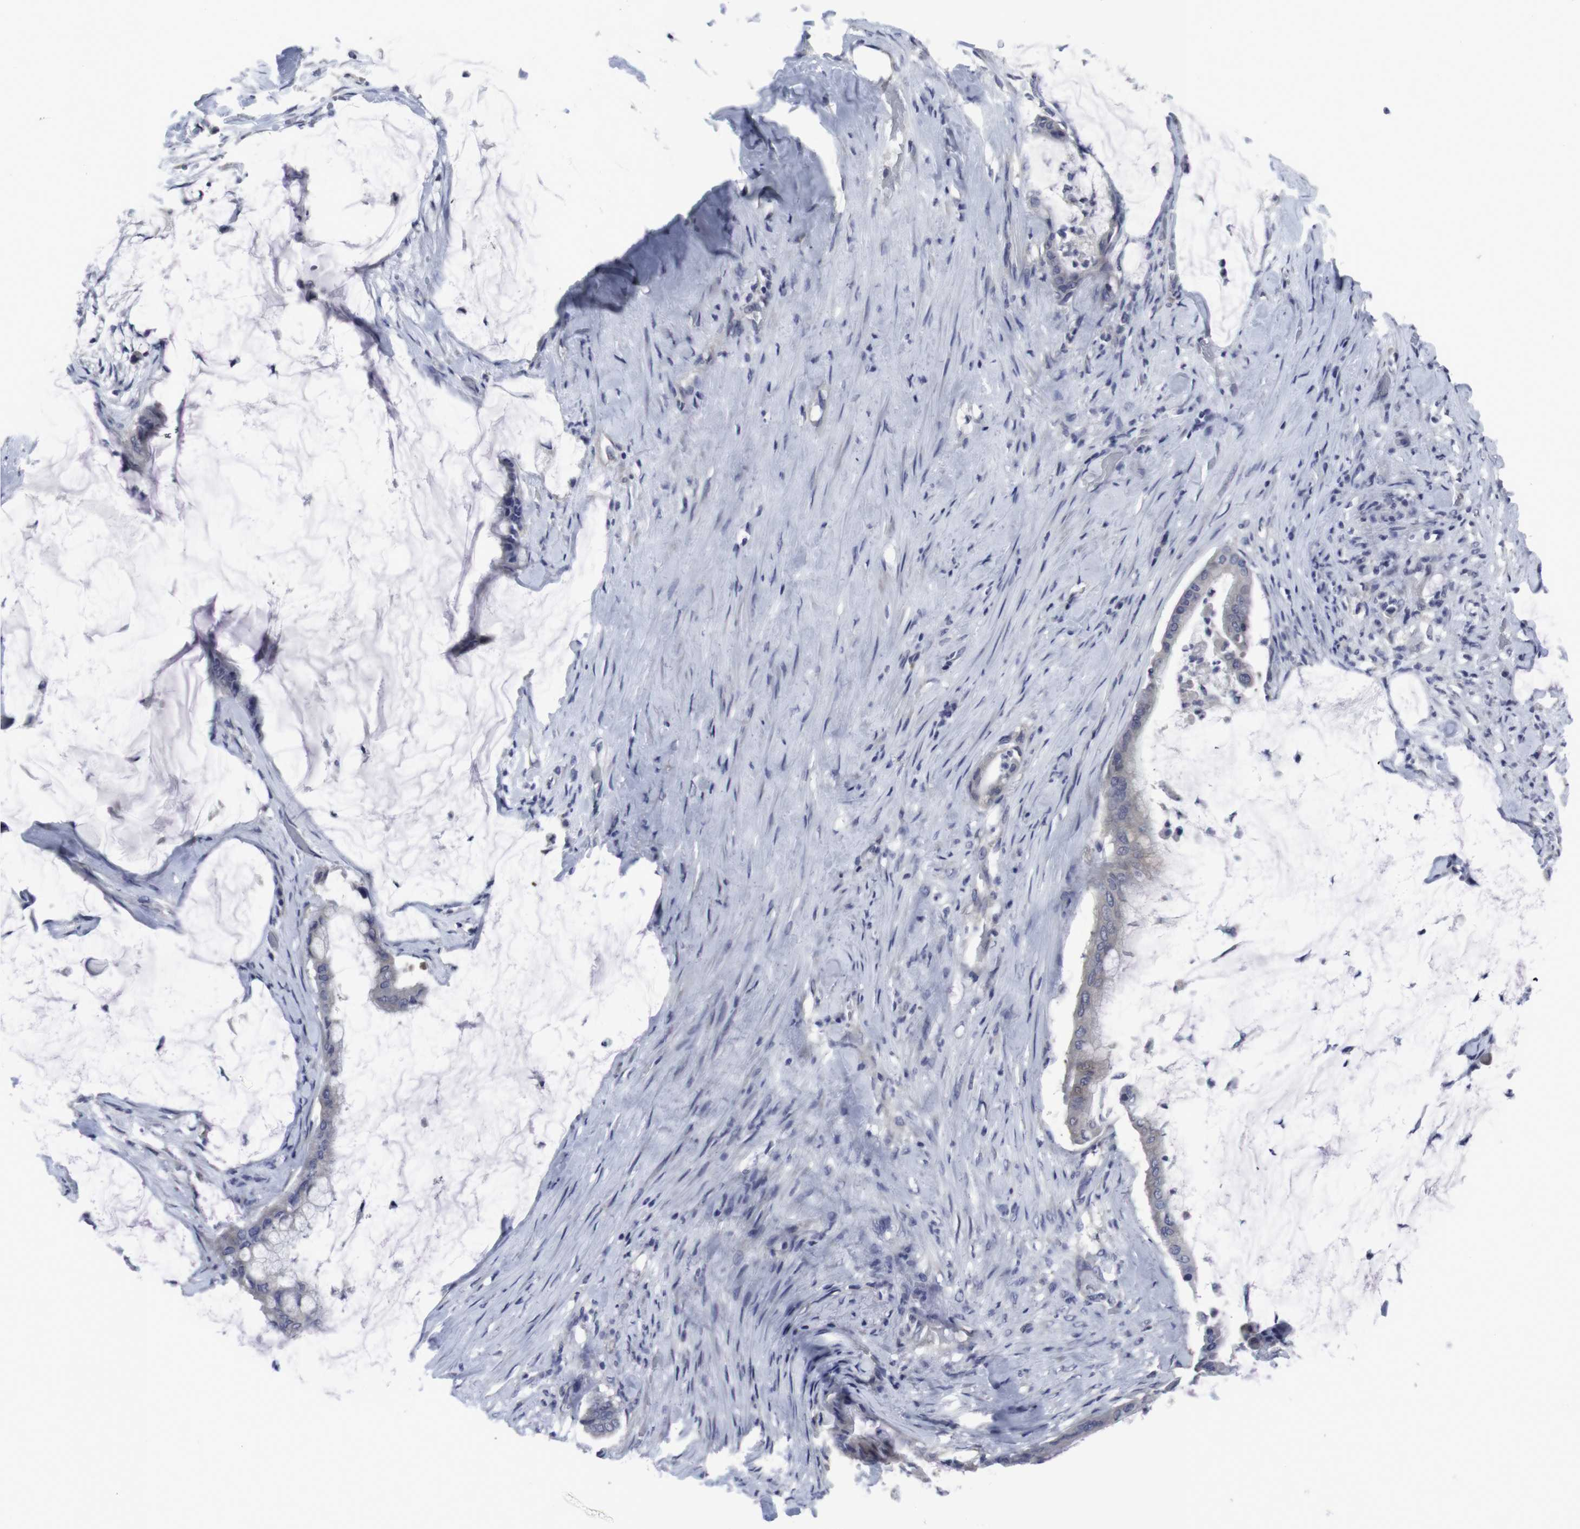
{"staining": {"intensity": "negative", "quantity": "none", "location": "none"}, "tissue": "pancreatic cancer", "cell_type": "Tumor cells", "image_type": "cancer", "snomed": [{"axis": "morphology", "description": "Adenocarcinoma, NOS"}, {"axis": "topography", "description": "Pancreas"}], "caption": "IHC histopathology image of human adenocarcinoma (pancreatic) stained for a protein (brown), which exhibits no expression in tumor cells.", "gene": "SNCG", "patient": {"sex": "male", "age": 41}}